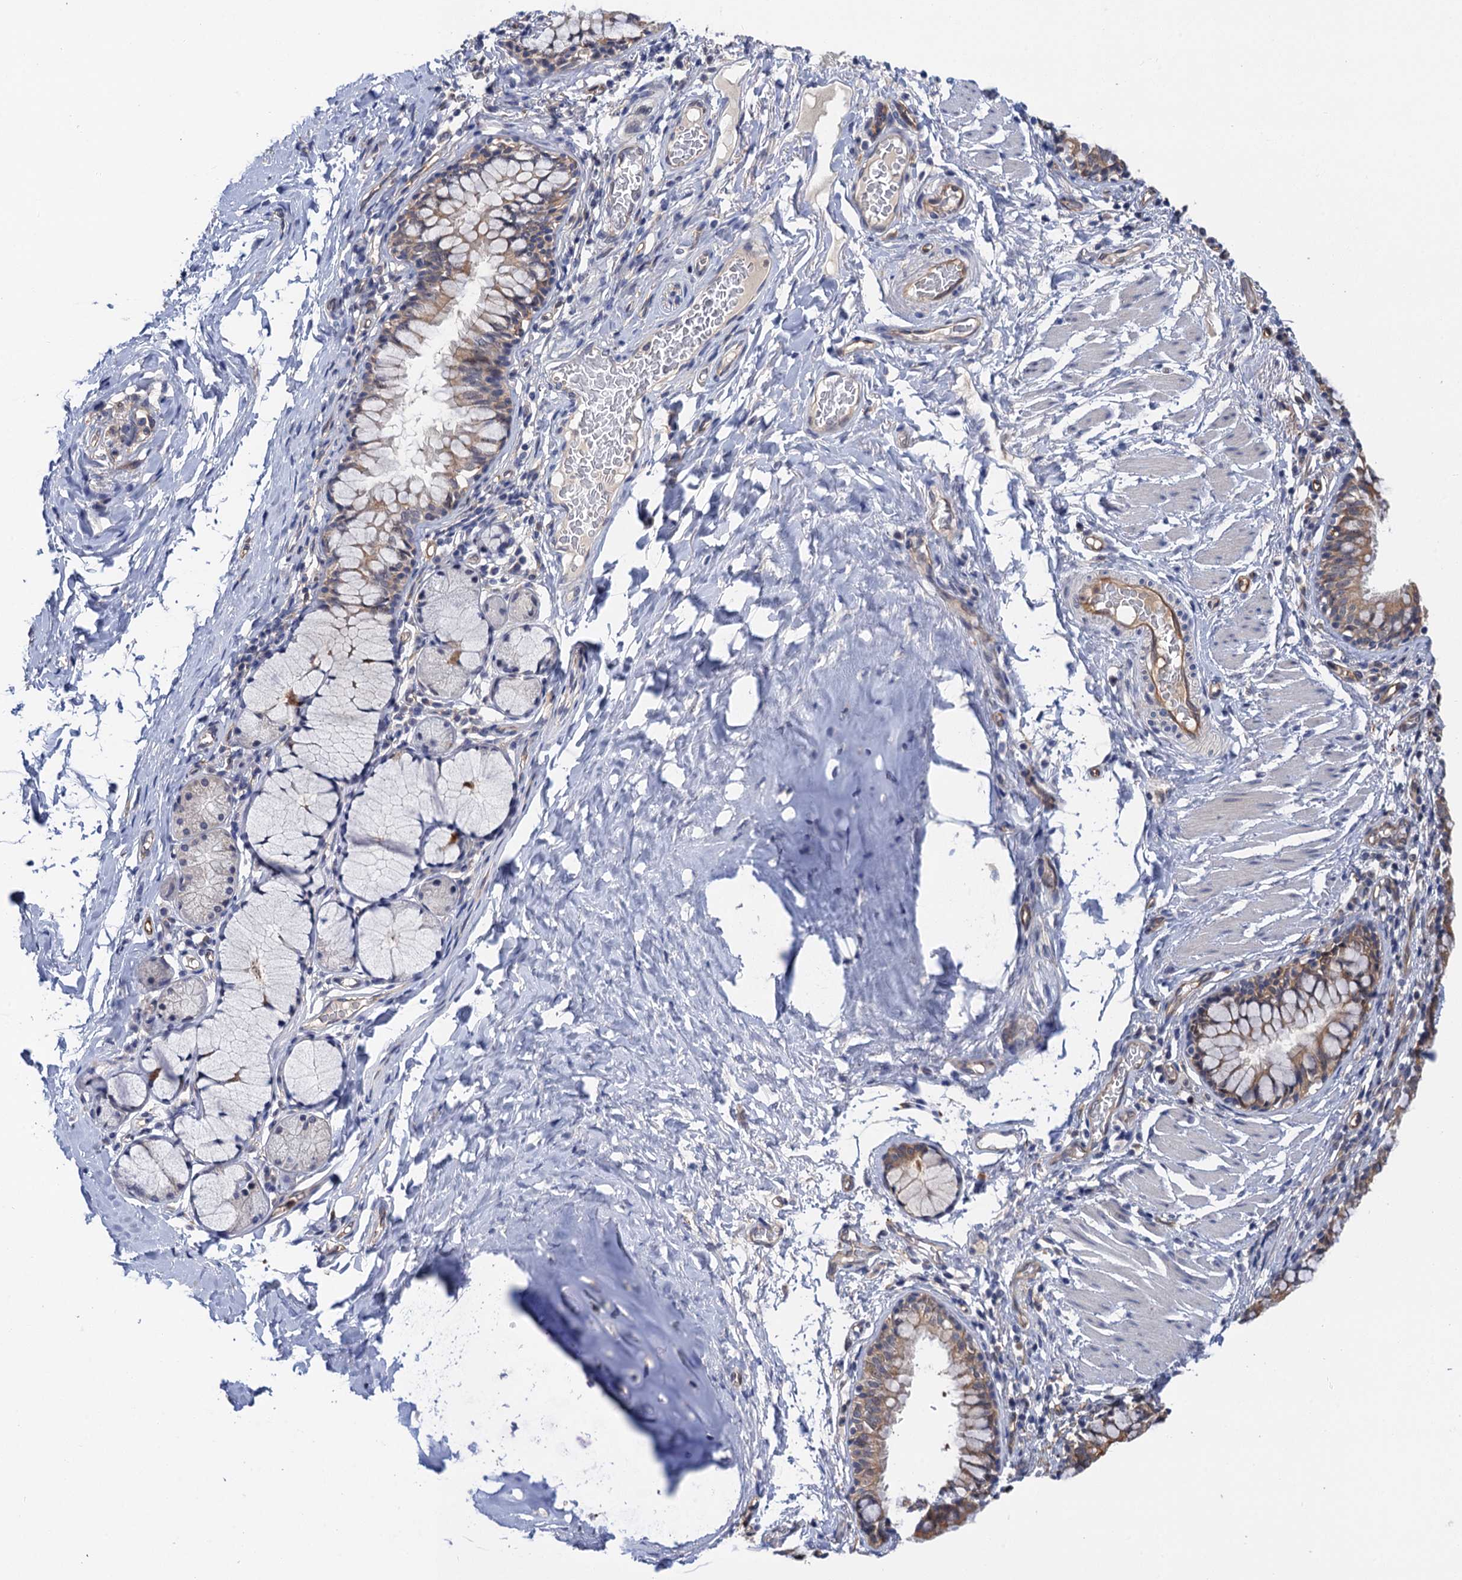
{"staining": {"intensity": "moderate", "quantity": ">75%", "location": "cytoplasmic/membranous"}, "tissue": "bronchus", "cell_type": "Respiratory epithelial cells", "image_type": "normal", "snomed": [{"axis": "morphology", "description": "Normal tissue, NOS"}, {"axis": "topography", "description": "Cartilage tissue"}, {"axis": "topography", "description": "Bronchus"}], "caption": "A high-resolution histopathology image shows immunohistochemistry (IHC) staining of benign bronchus, which displays moderate cytoplasmic/membranous positivity in approximately >75% of respiratory epithelial cells.", "gene": "NEK8", "patient": {"sex": "female", "age": 36}}